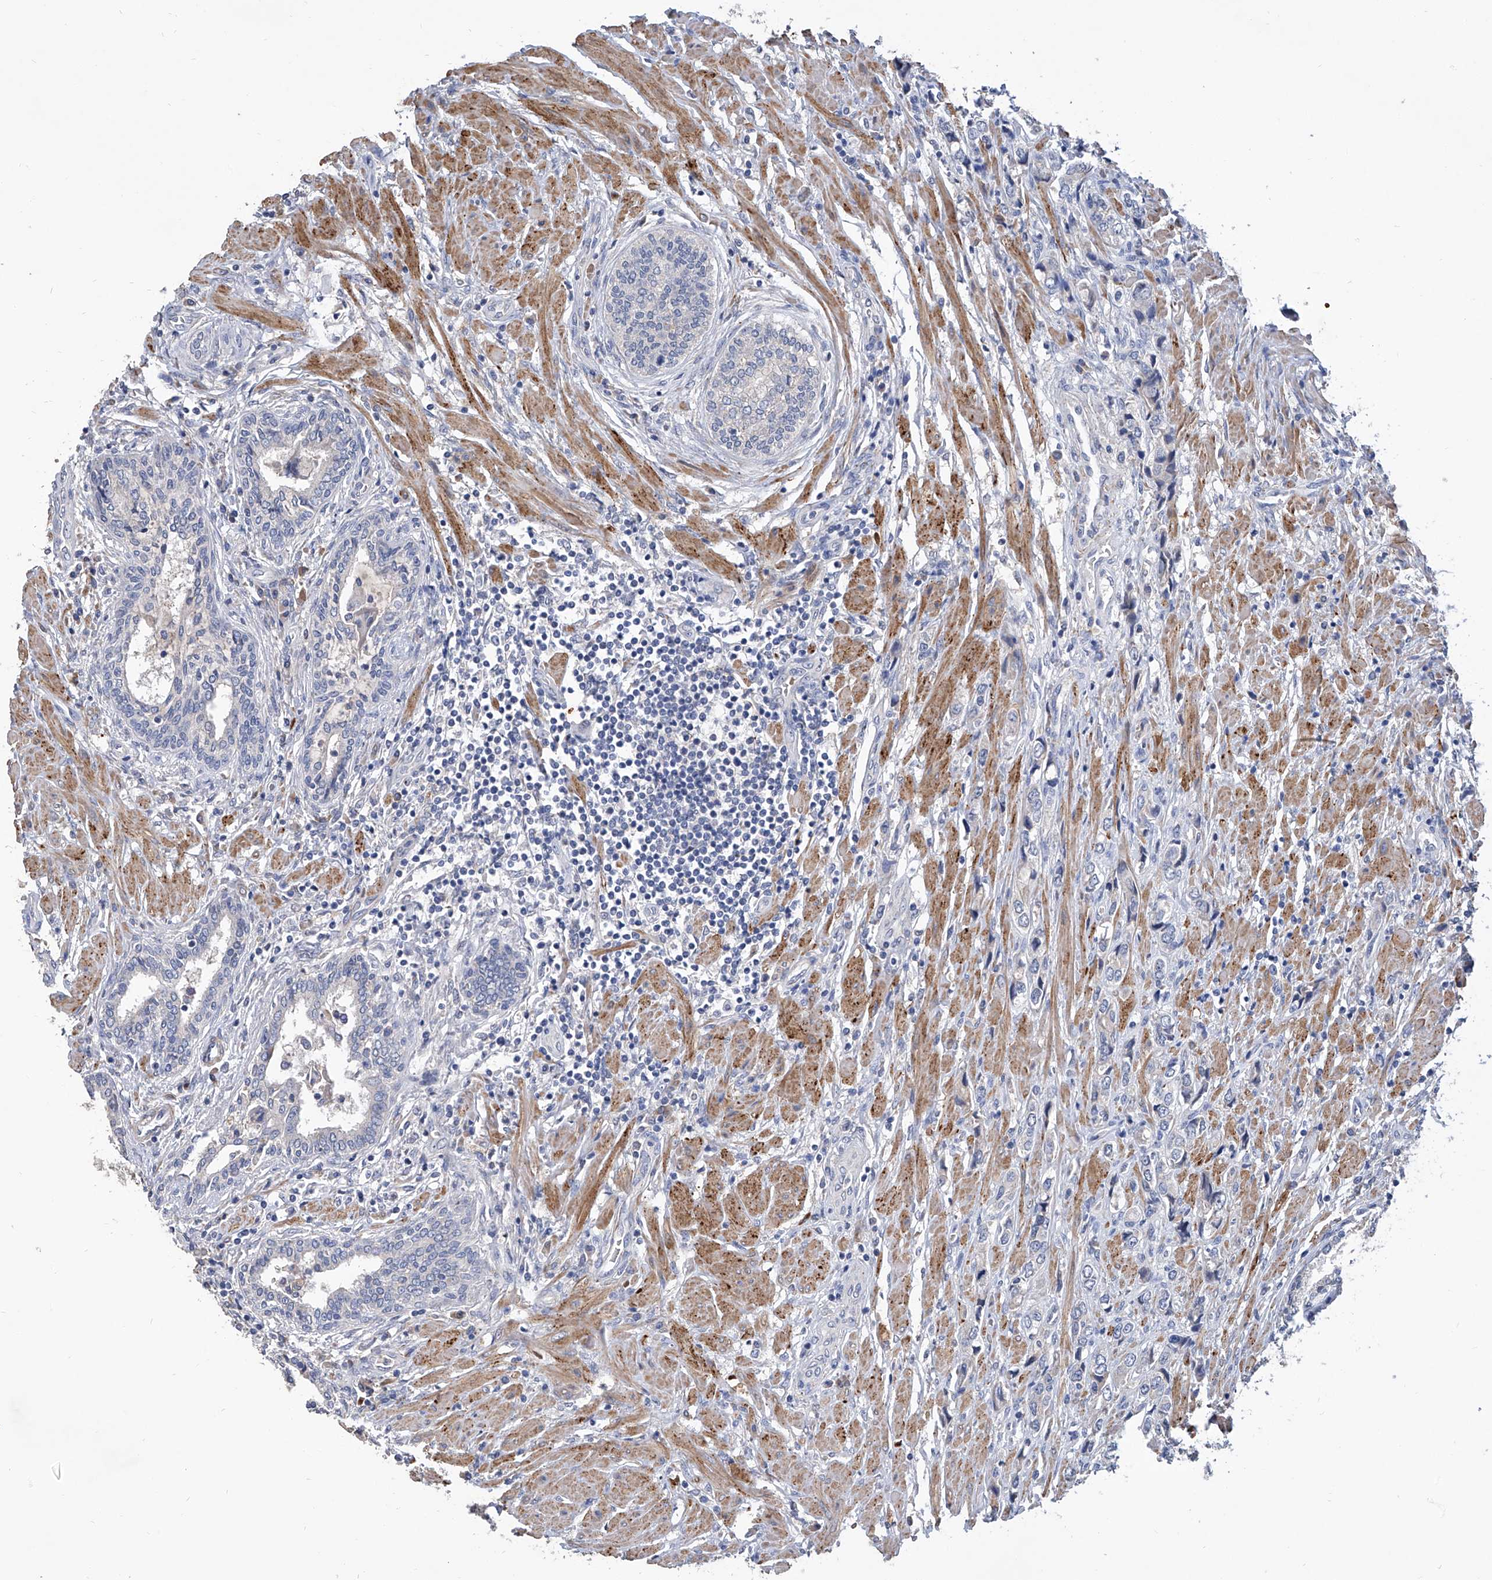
{"staining": {"intensity": "negative", "quantity": "none", "location": "none"}, "tissue": "prostate cancer", "cell_type": "Tumor cells", "image_type": "cancer", "snomed": [{"axis": "morphology", "description": "Adenocarcinoma, High grade"}, {"axis": "topography", "description": "Prostate"}], "caption": "Photomicrograph shows no protein expression in tumor cells of high-grade adenocarcinoma (prostate) tissue. Brightfield microscopy of immunohistochemistry stained with DAB (3,3'-diaminobenzidine) (brown) and hematoxylin (blue), captured at high magnification.", "gene": "GPT", "patient": {"sex": "male", "age": 61}}